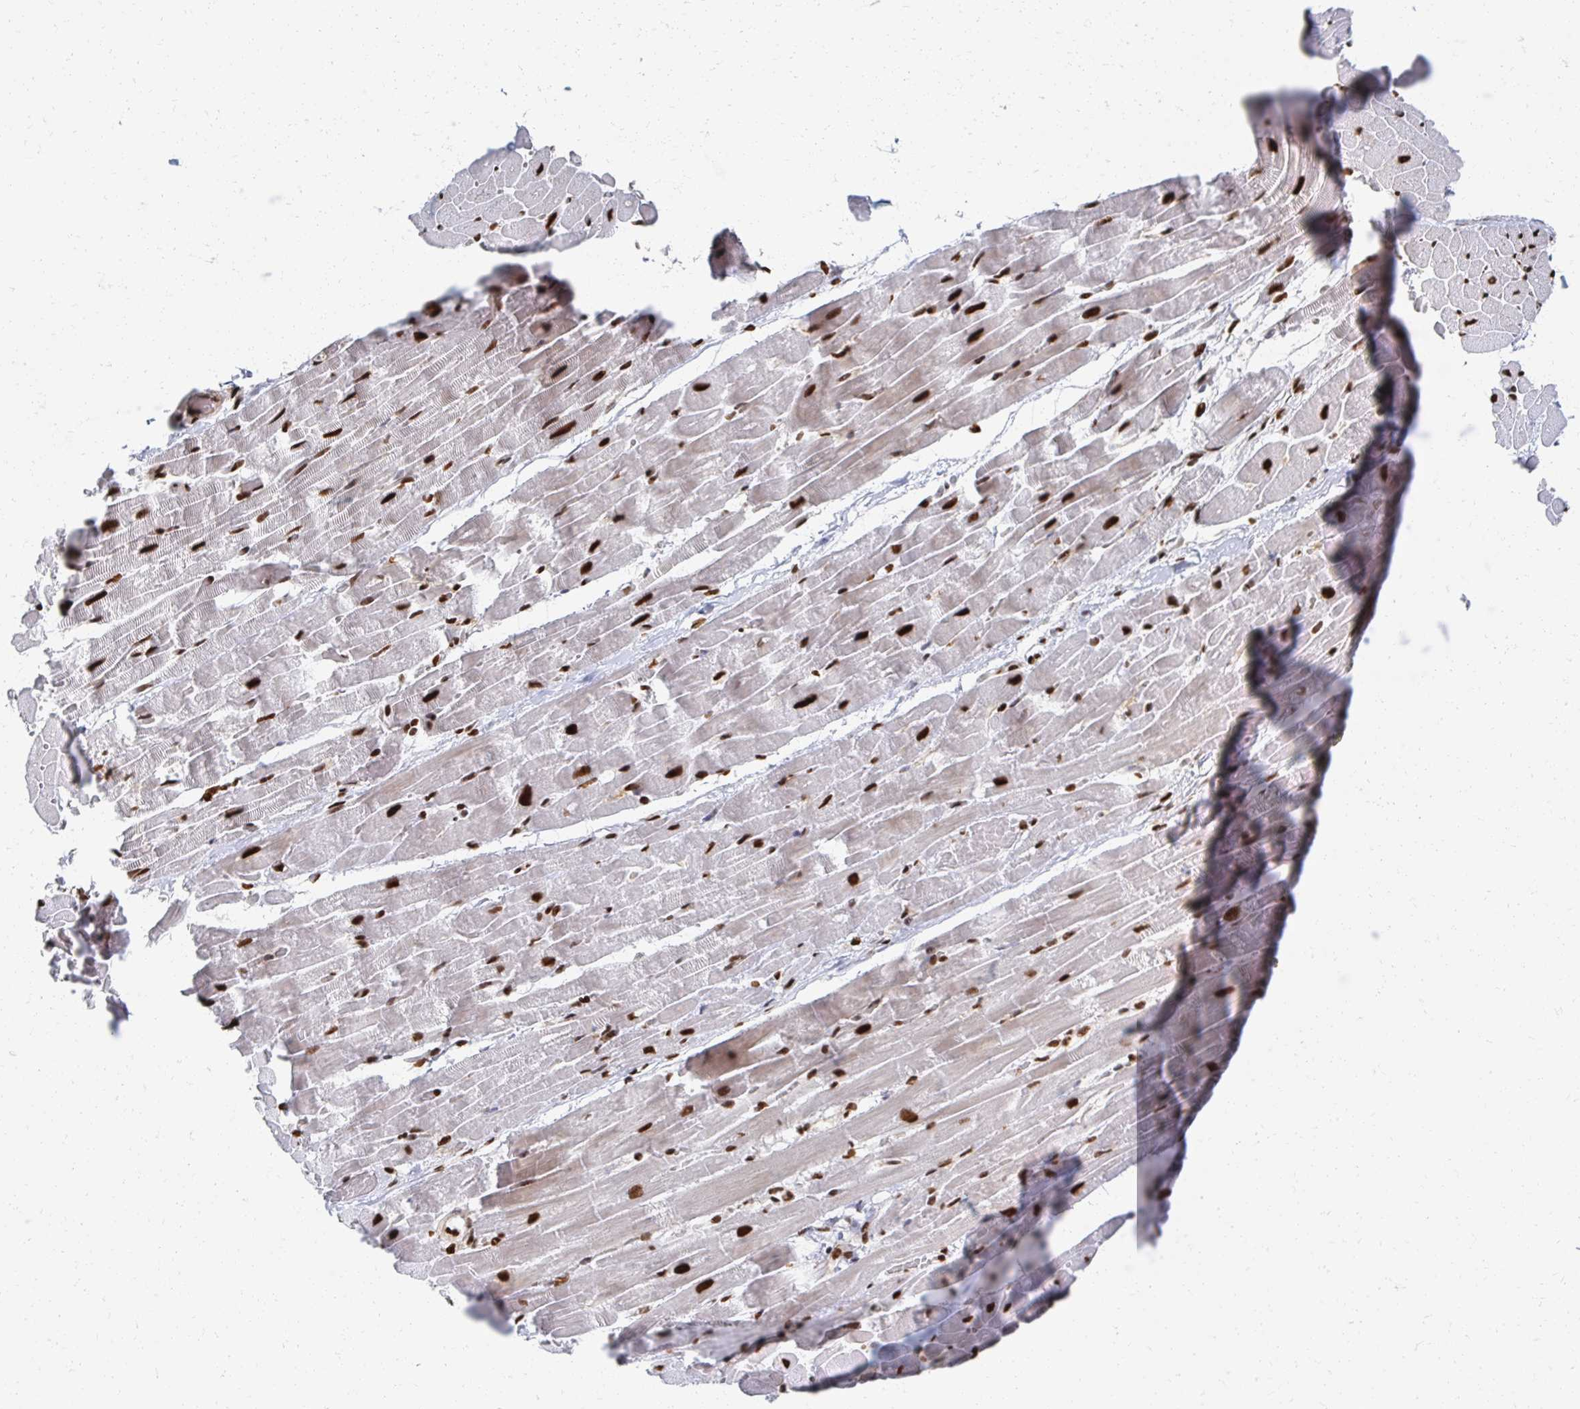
{"staining": {"intensity": "strong", "quantity": "25%-75%", "location": "nuclear"}, "tissue": "heart muscle", "cell_type": "Cardiomyocytes", "image_type": "normal", "snomed": [{"axis": "morphology", "description": "Normal tissue, NOS"}, {"axis": "topography", "description": "Heart"}], "caption": "Cardiomyocytes demonstrate high levels of strong nuclear expression in about 25%-75% of cells in normal heart muscle.", "gene": "RBBP4", "patient": {"sex": "male", "age": 37}}